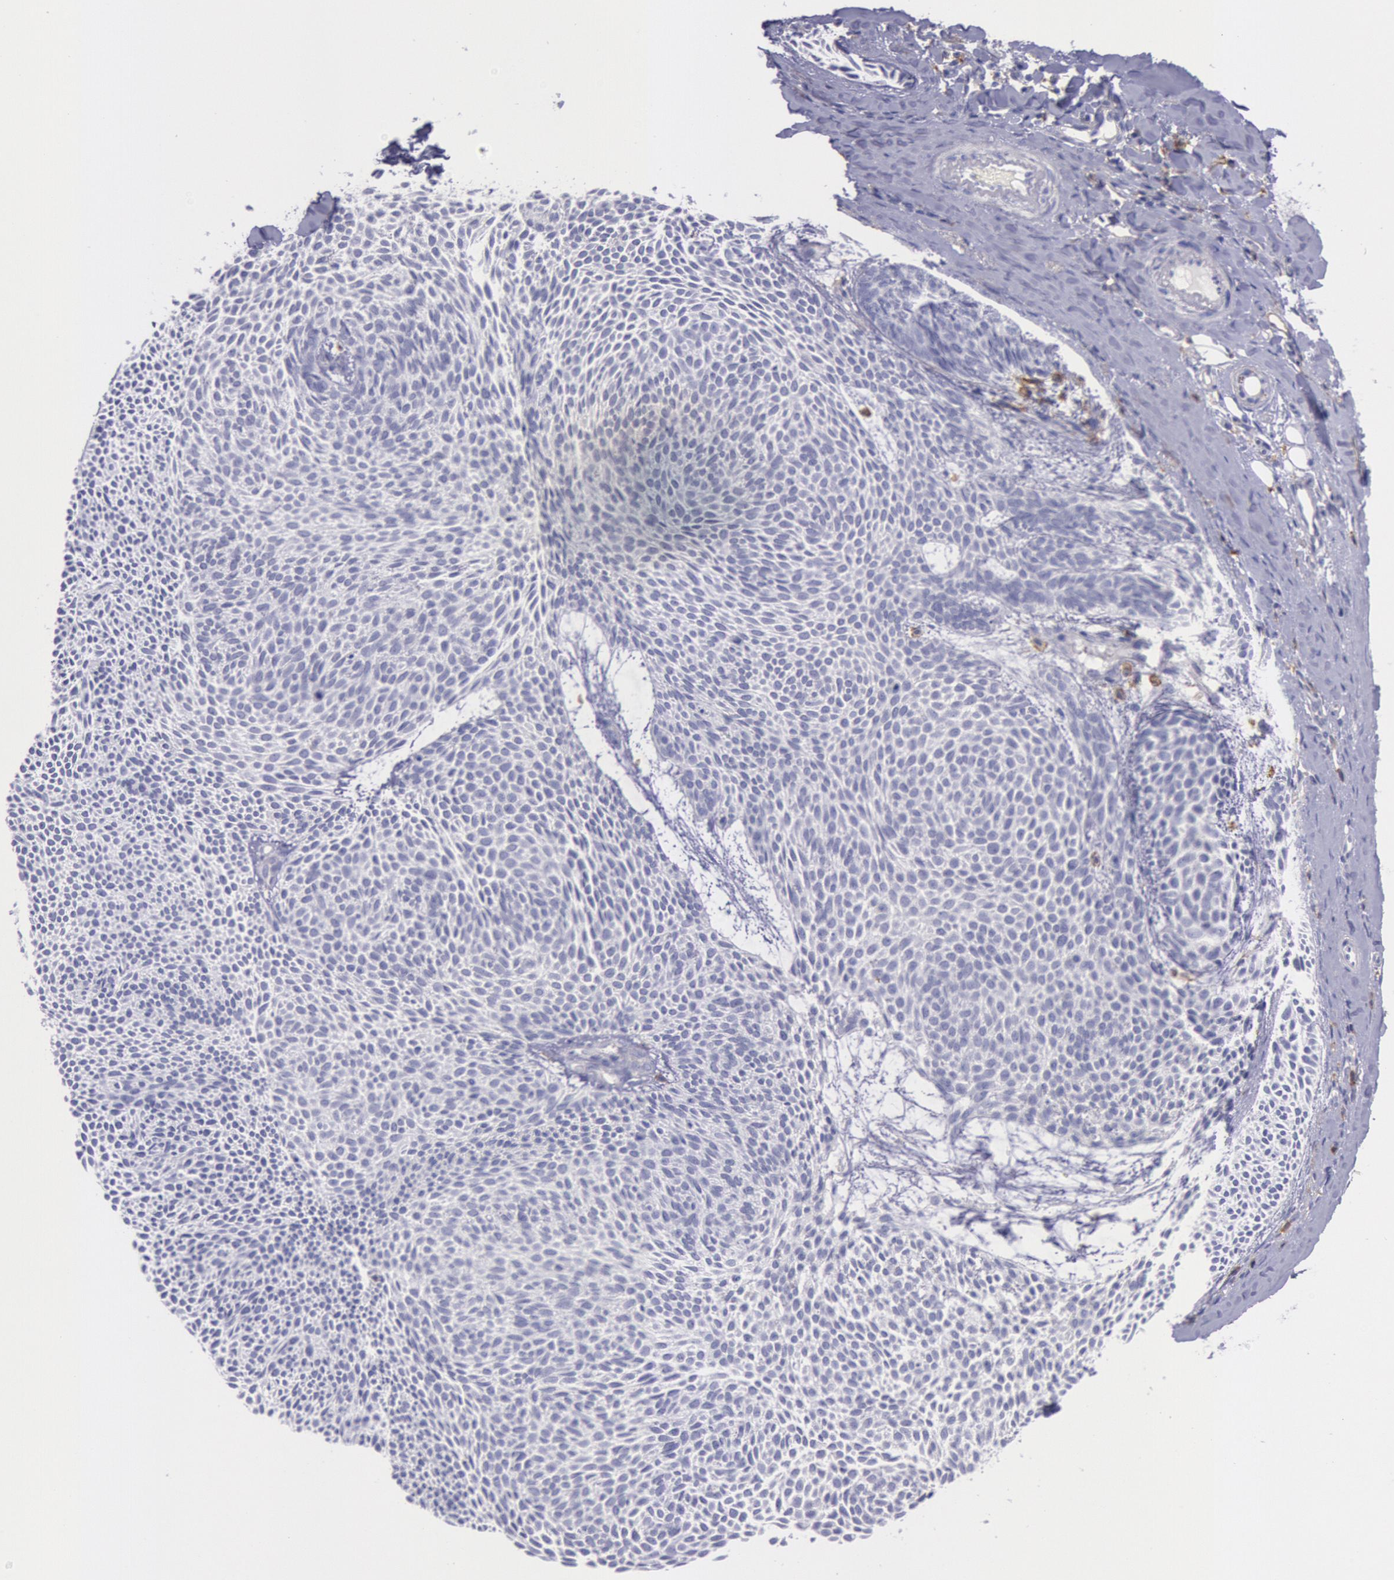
{"staining": {"intensity": "negative", "quantity": "none", "location": "none"}, "tissue": "skin cancer", "cell_type": "Tumor cells", "image_type": "cancer", "snomed": [{"axis": "morphology", "description": "Basal cell carcinoma"}, {"axis": "topography", "description": "Skin"}], "caption": "This is an immunohistochemistry image of basal cell carcinoma (skin). There is no expression in tumor cells.", "gene": "LYN", "patient": {"sex": "male", "age": 84}}